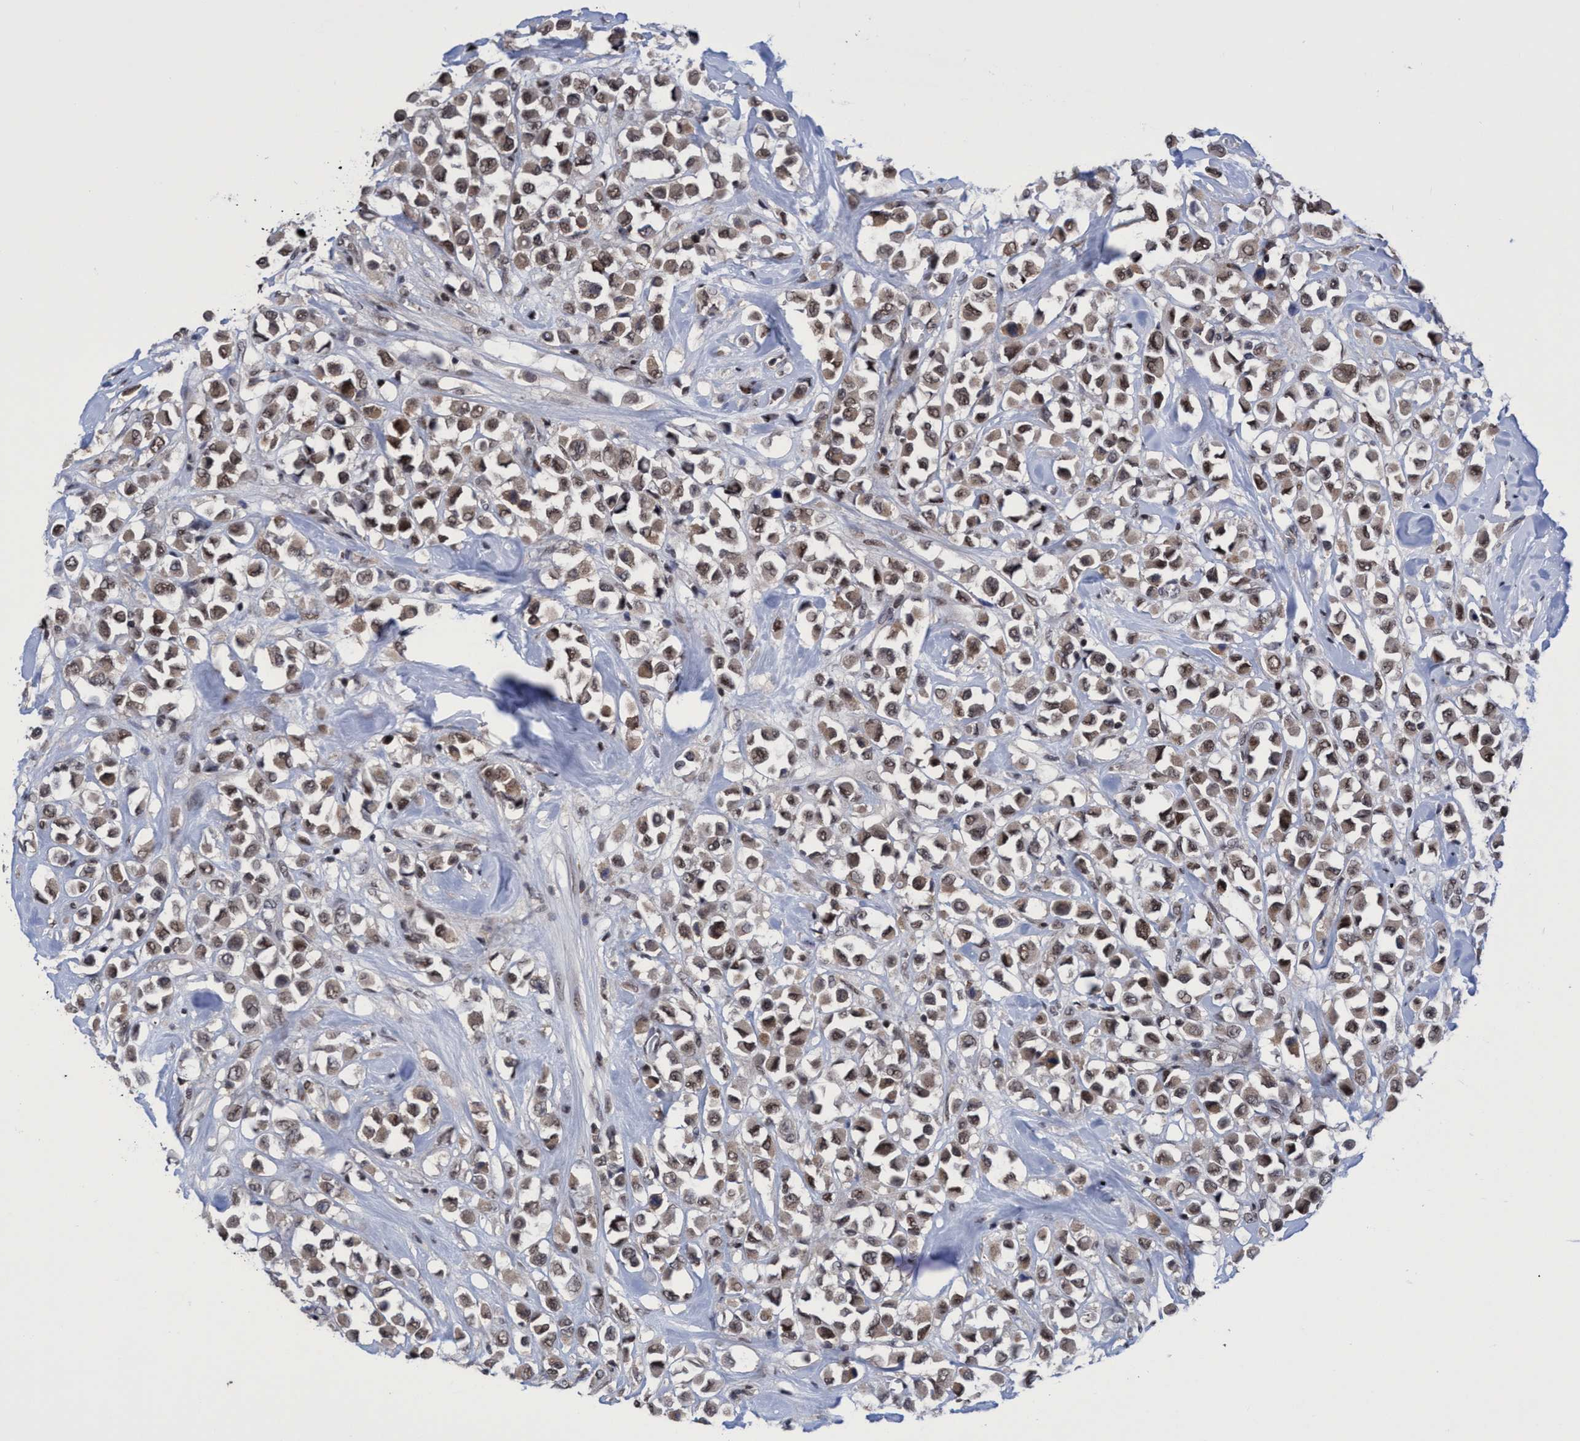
{"staining": {"intensity": "moderate", "quantity": ">75%", "location": "nuclear"}, "tissue": "breast cancer", "cell_type": "Tumor cells", "image_type": "cancer", "snomed": [{"axis": "morphology", "description": "Duct carcinoma"}, {"axis": "topography", "description": "Breast"}], "caption": "Immunohistochemical staining of breast intraductal carcinoma shows moderate nuclear protein staining in about >75% of tumor cells.", "gene": "C9orf78", "patient": {"sex": "female", "age": 61}}